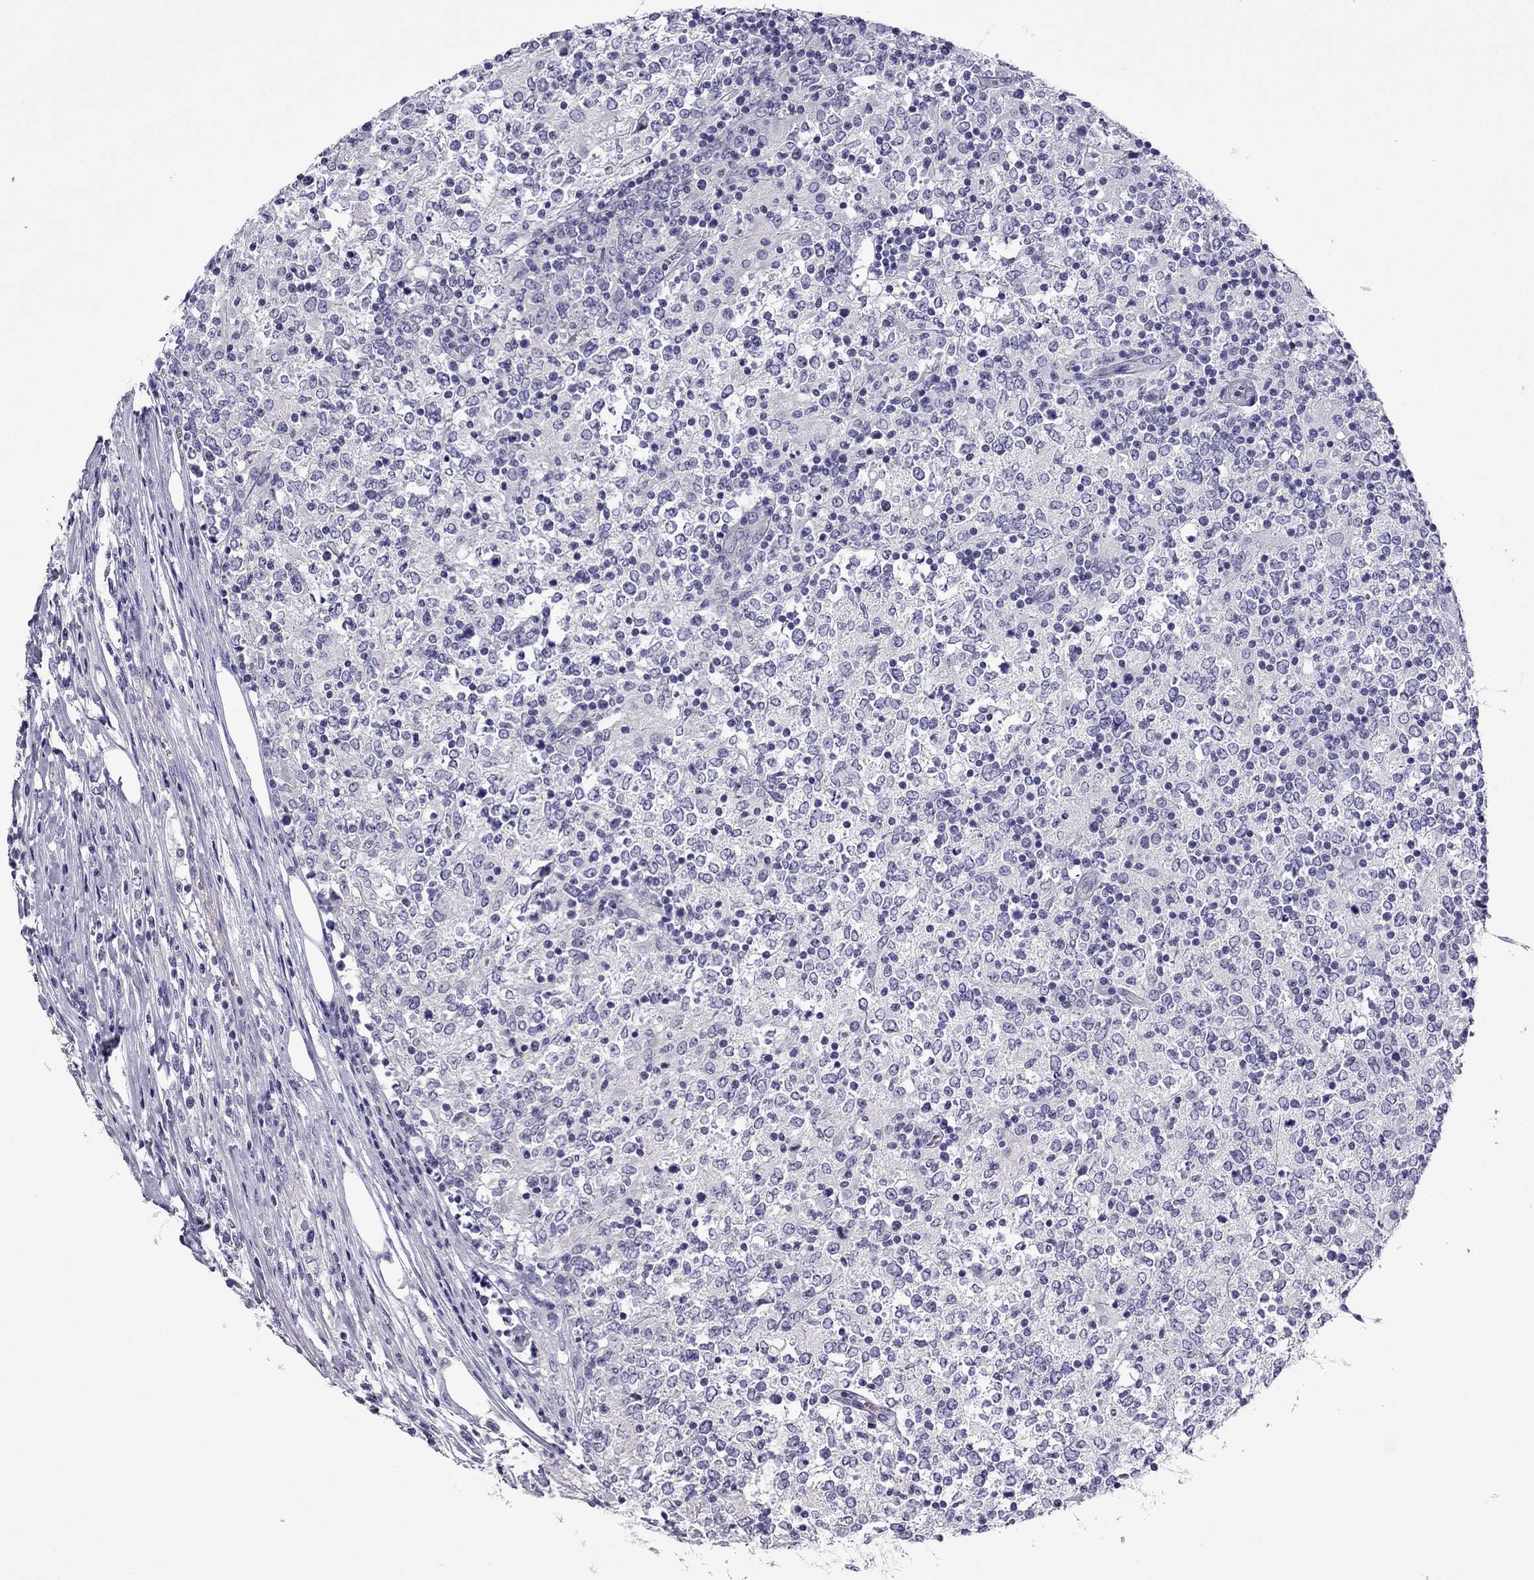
{"staining": {"intensity": "negative", "quantity": "none", "location": "none"}, "tissue": "lymphoma", "cell_type": "Tumor cells", "image_type": "cancer", "snomed": [{"axis": "morphology", "description": "Malignant lymphoma, non-Hodgkin's type, High grade"}, {"axis": "topography", "description": "Lymph node"}], "caption": "Tumor cells are negative for brown protein staining in lymphoma.", "gene": "GJA8", "patient": {"sex": "female", "age": 84}}